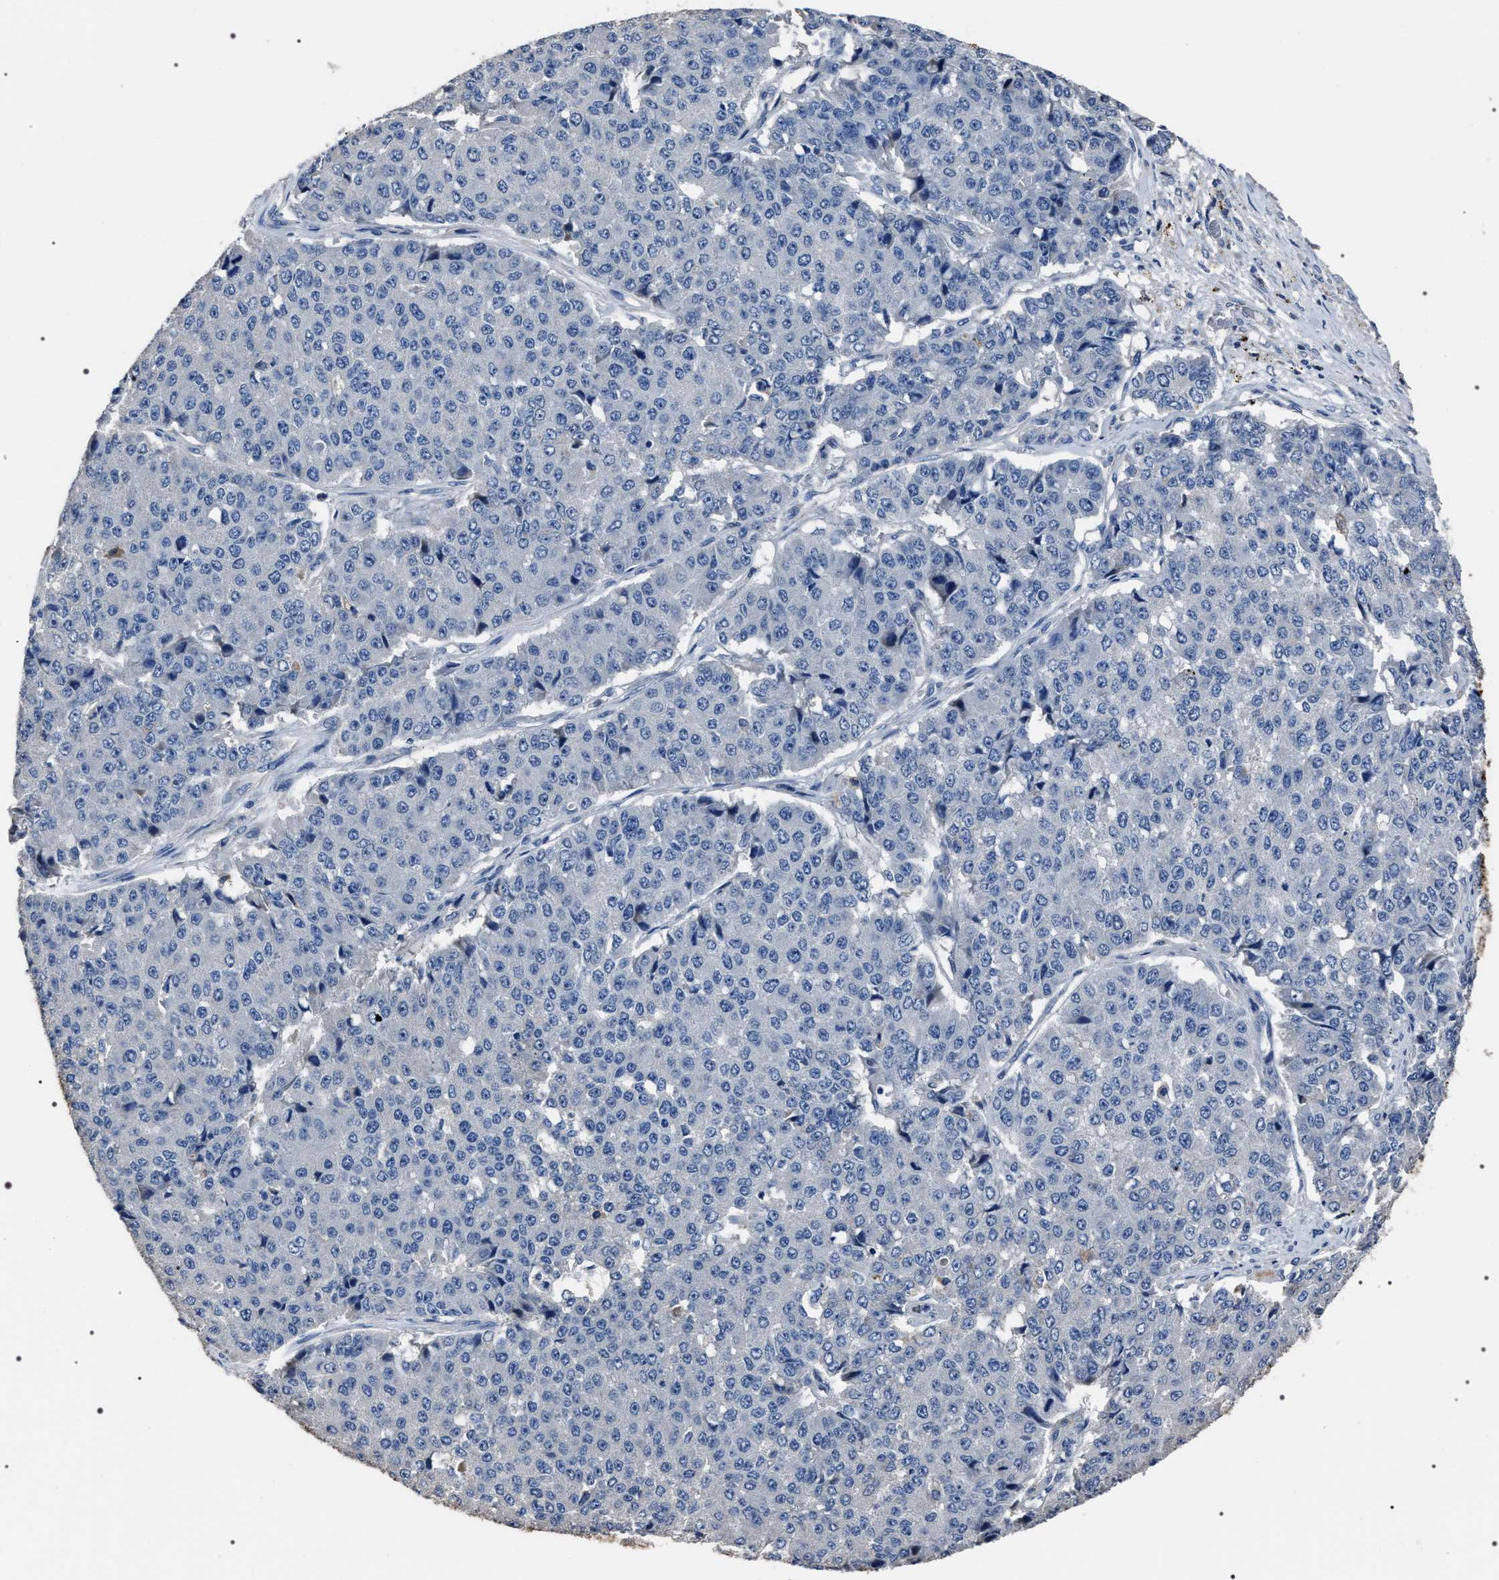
{"staining": {"intensity": "negative", "quantity": "none", "location": "none"}, "tissue": "pancreatic cancer", "cell_type": "Tumor cells", "image_type": "cancer", "snomed": [{"axis": "morphology", "description": "Adenocarcinoma, NOS"}, {"axis": "topography", "description": "Pancreas"}], "caption": "This photomicrograph is of pancreatic cancer (adenocarcinoma) stained with IHC to label a protein in brown with the nuclei are counter-stained blue. There is no staining in tumor cells. (DAB immunohistochemistry with hematoxylin counter stain).", "gene": "TRIM54", "patient": {"sex": "male", "age": 50}}